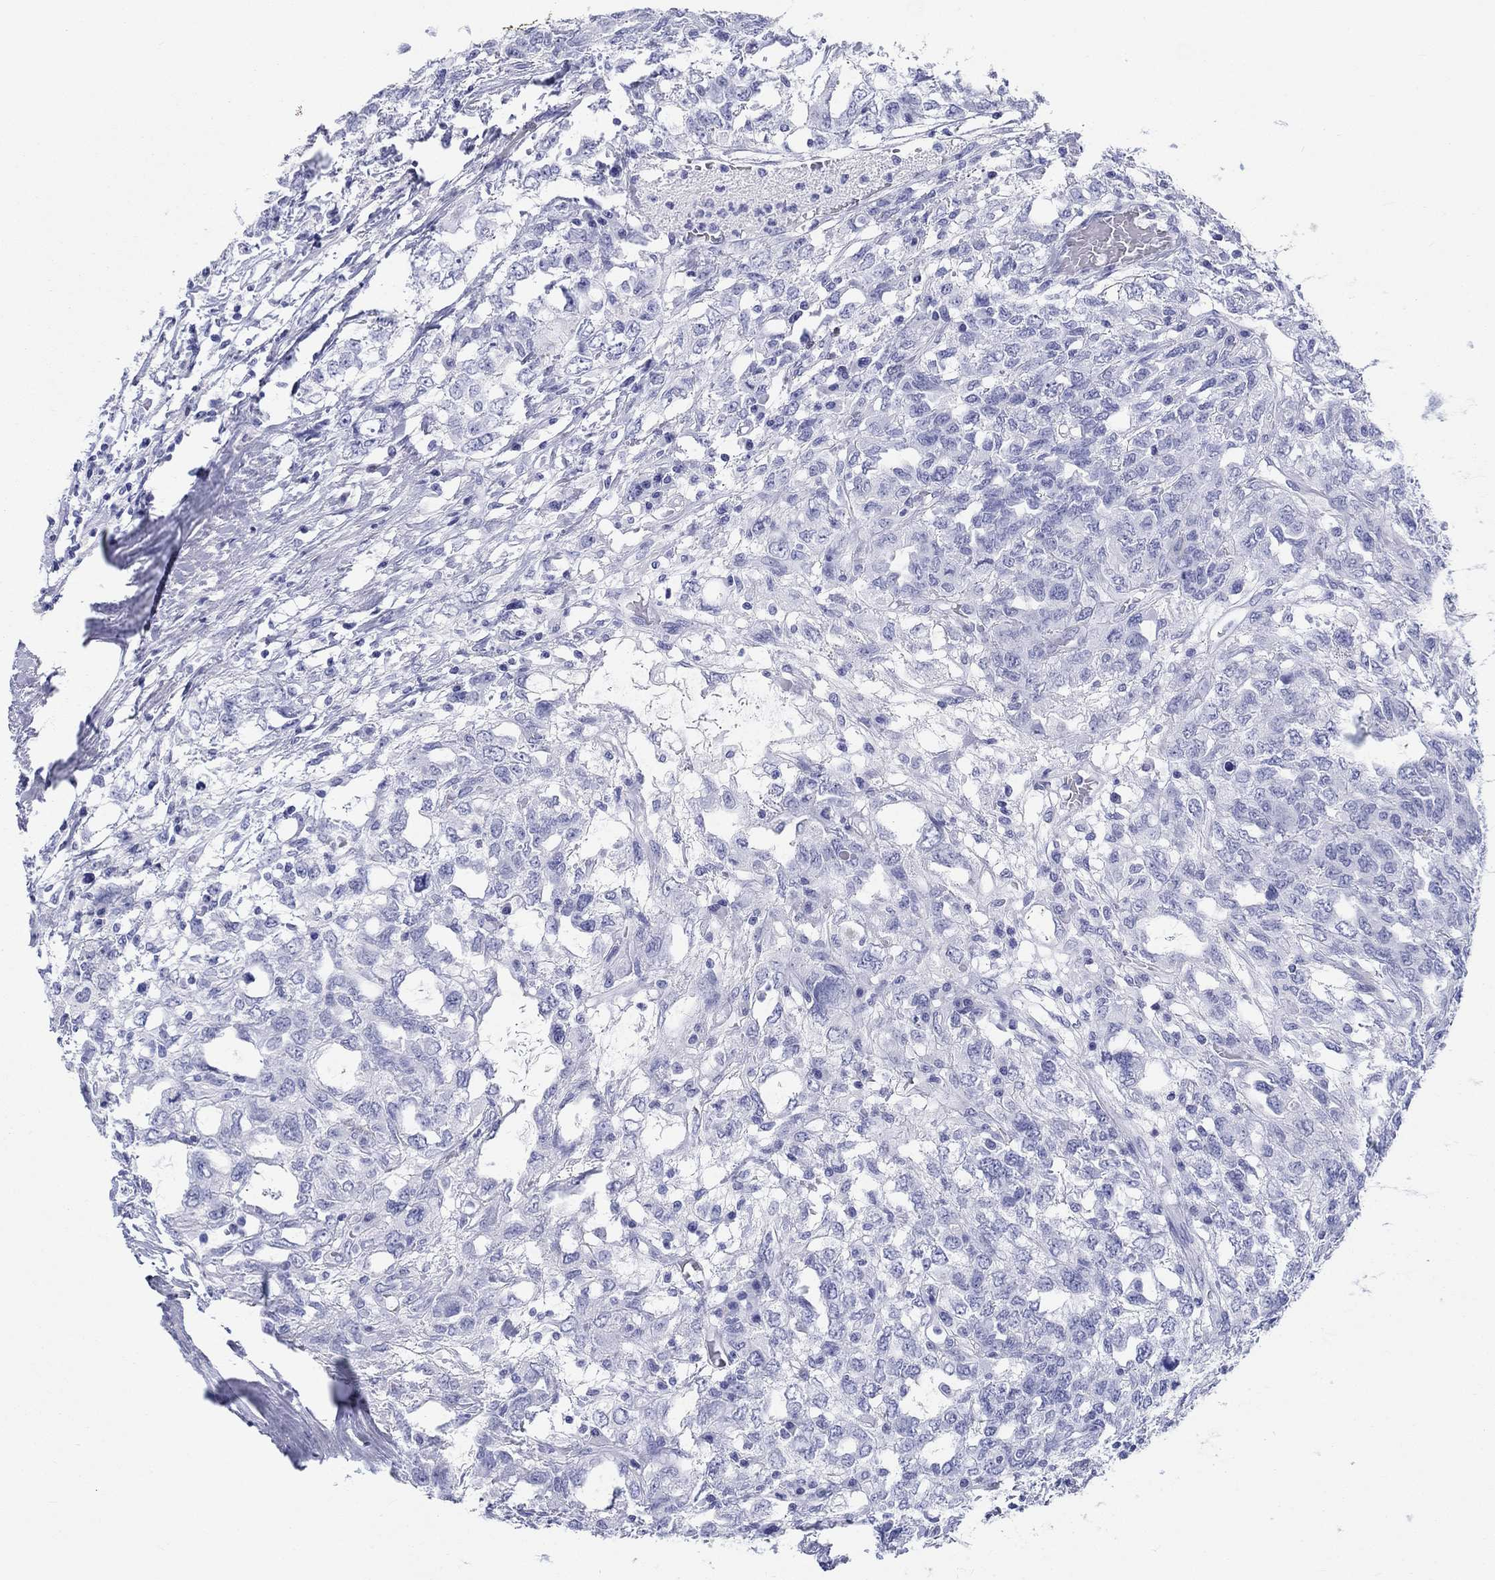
{"staining": {"intensity": "negative", "quantity": "none", "location": "none"}, "tissue": "testis cancer", "cell_type": "Tumor cells", "image_type": "cancer", "snomed": [{"axis": "morphology", "description": "Seminoma, NOS"}, {"axis": "topography", "description": "Testis"}], "caption": "Immunohistochemistry of testis cancer (seminoma) displays no staining in tumor cells.", "gene": "H1-1", "patient": {"sex": "male", "age": 52}}